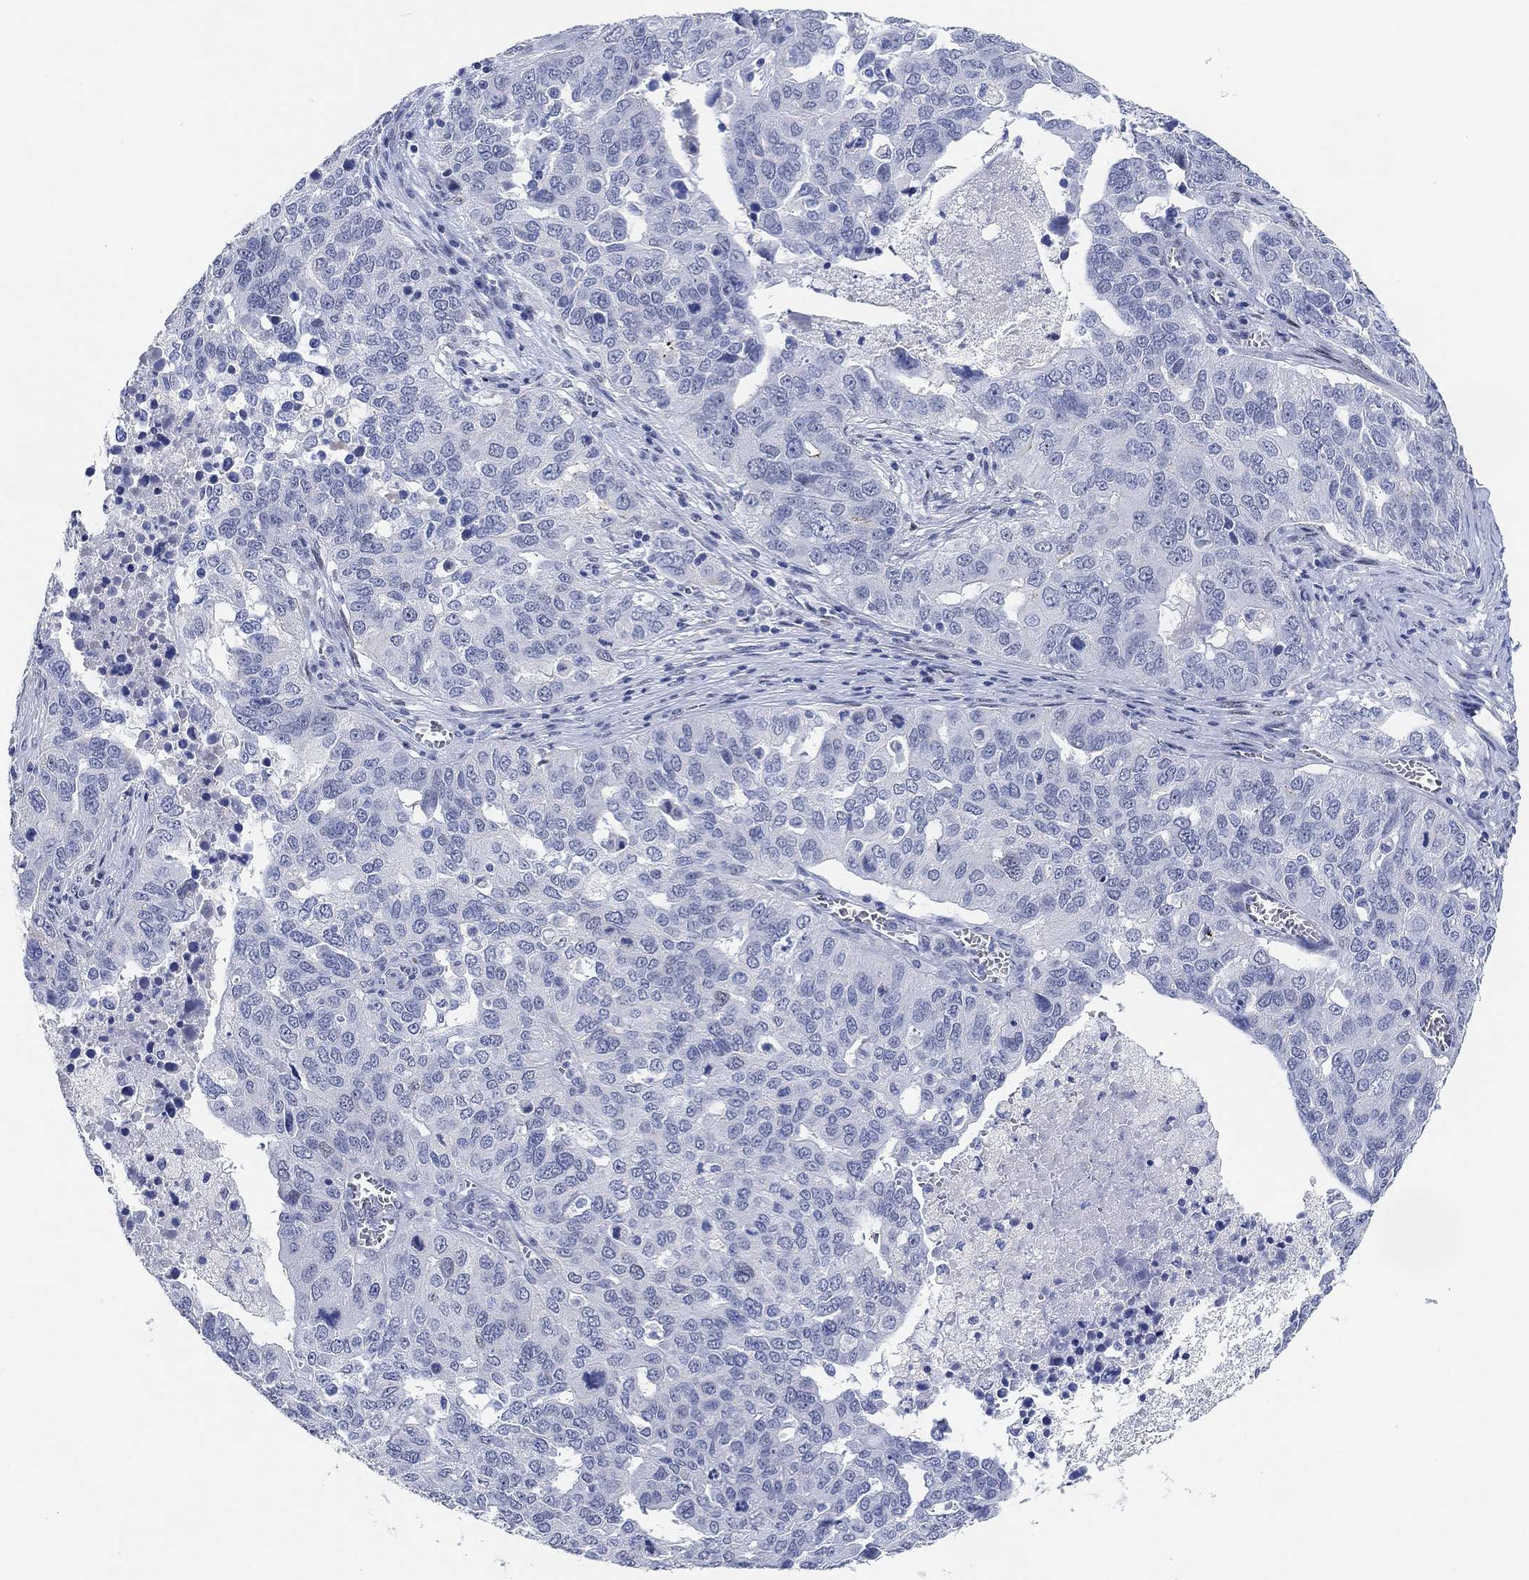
{"staining": {"intensity": "negative", "quantity": "none", "location": "none"}, "tissue": "ovarian cancer", "cell_type": "Tumor cells", "image_type": "cancer", "snomed": [{"axis": "morphology", "description": "Carcinoma, endometroid"}, {"axis": "topography", "description": "Soft tissue"}, {"axis": "topography", "description": "Ovary"}], "caption": "An immunohistochemistry (IHC) micrograph of ovarian cancer is shown. There is no staining in tumor cells of ovarian cancer. (DAB IHC with hematoxylin counter stain).", "gene": "PAX6", "patient": {"sex": "female", "age": 52}}